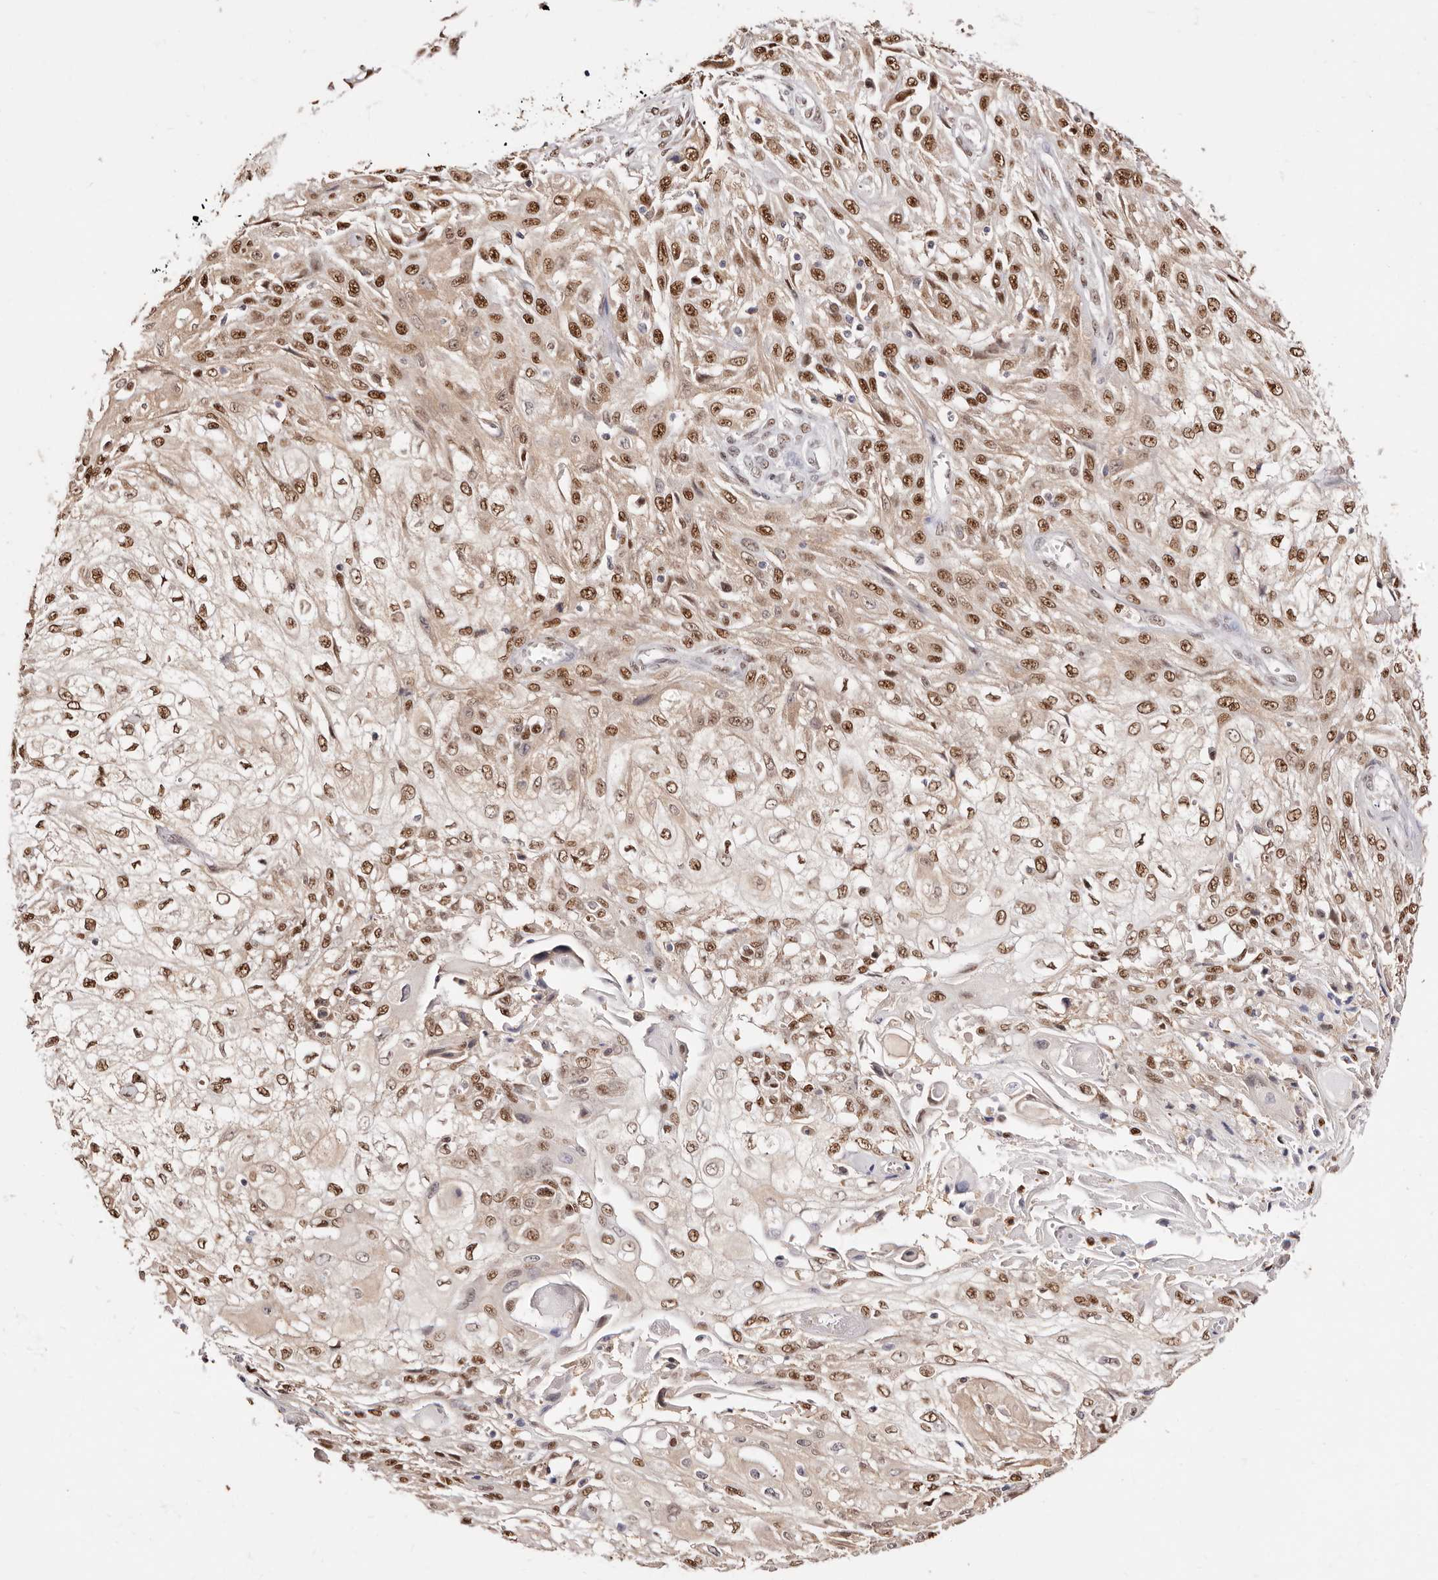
{"staining": {"intensity": "moderate", "quantity": ">75%", "location": "nuclear"}, "tissue": "skin cancer", "cell_type": "Tumor cells", "image_type": "cancer", "snomed": [{"axis": "morphology", "description": "Squamous cell carcinoma, NOS"}, {"axis": "morphology", "description": "Squamous cell carcinoma, metastatic, NOS"}, {"axis": "topography", "description": "Skin"}, {"axis": "topography", "description": "Lymph node"}], "caption": "Squamous cell carcinoma (skin) stained for a protein displays moderate nuclear positivity in tumor cells.", "gene": "TKT", "patient": {"sex": "male", "age": 75}}